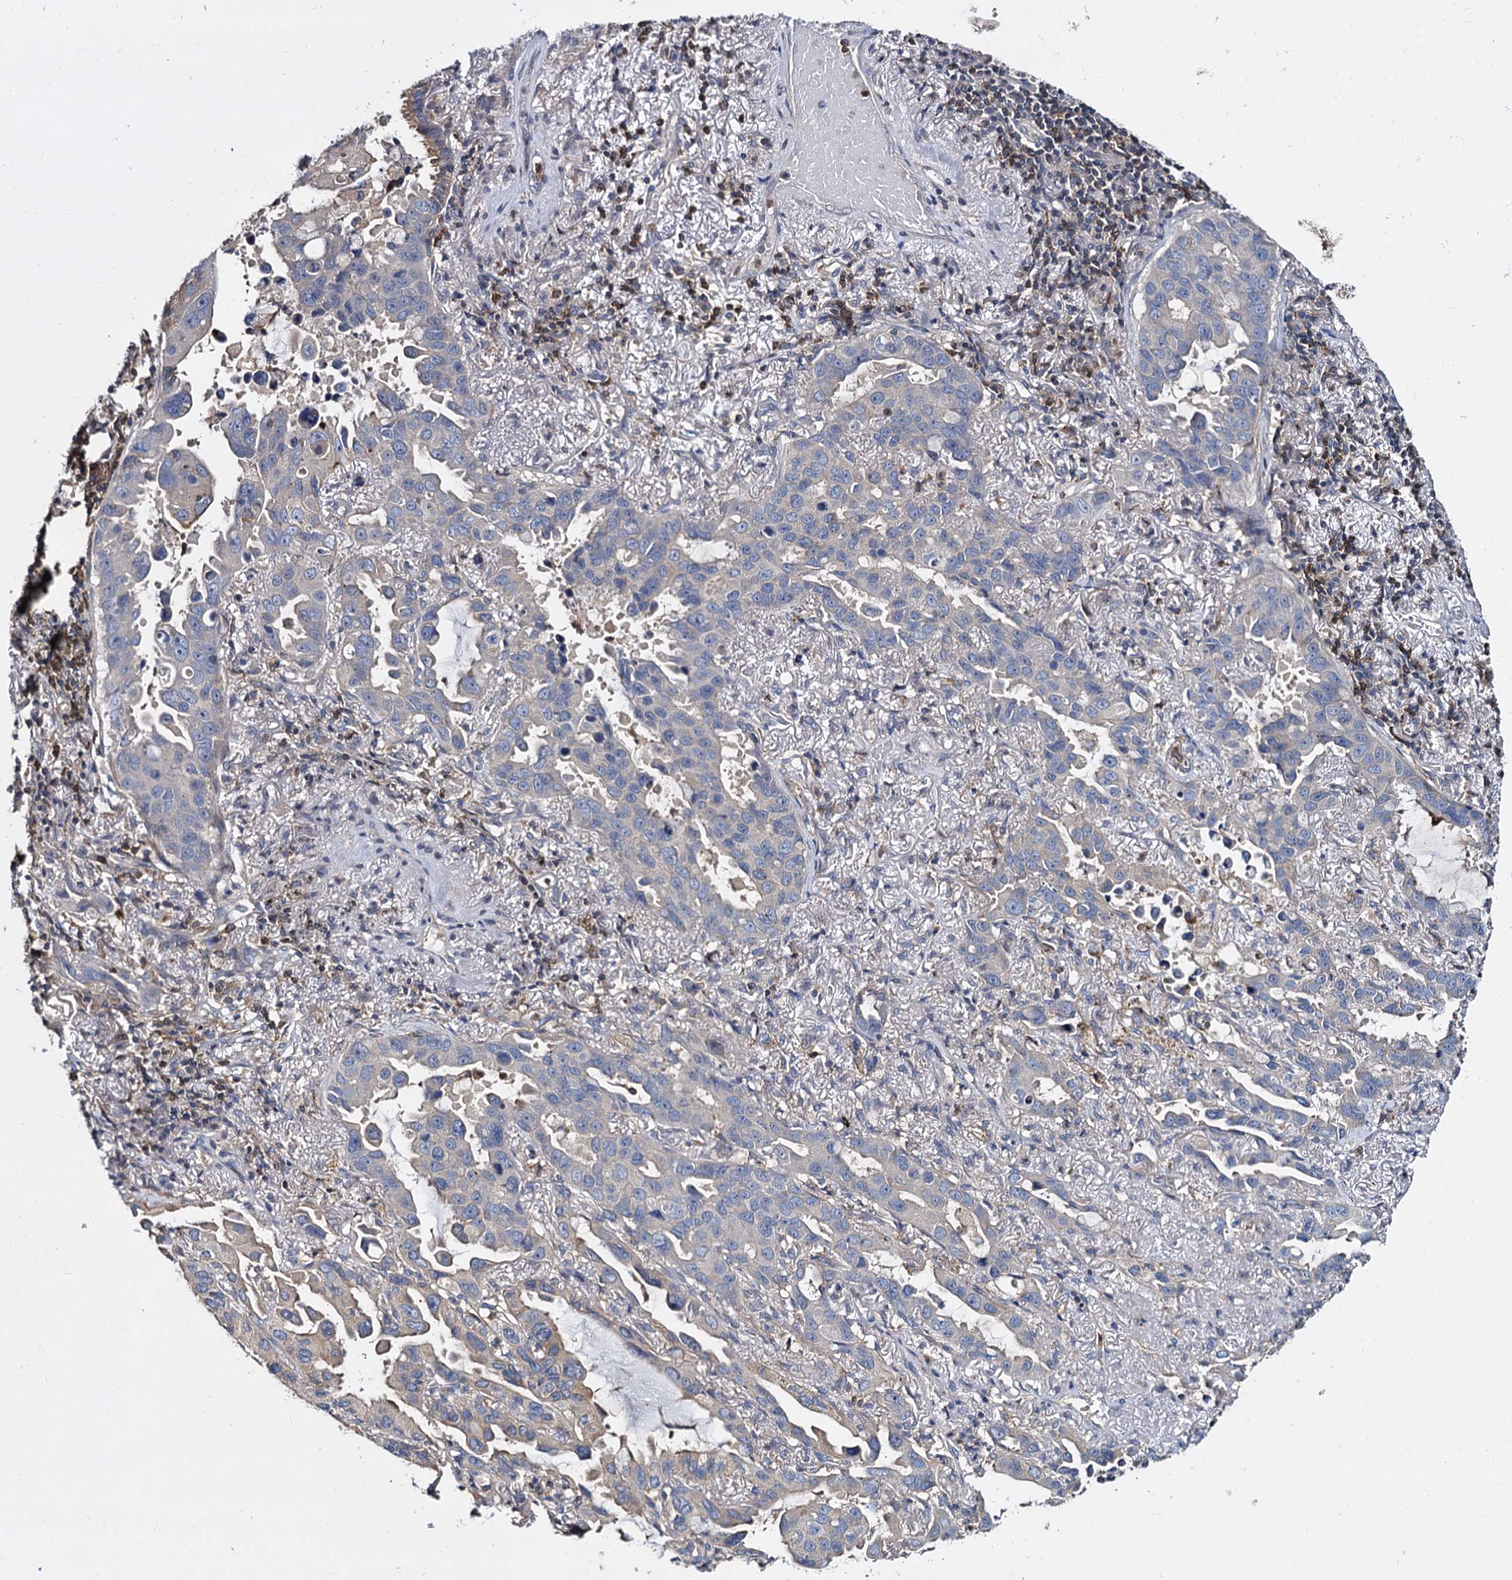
{"staining": {"intensity": "negative", "quantity": "none", "location": "none"}, "tissue": "lung cancer", "cell_type": "Tumor cells", "image_type": "cancer", "snomed": [{"axis": "morphology", "description": "Adenocarcinoma, NOS"}, {"axis": "topography", "description": "Lung"}], "caption": "A high-resolution photomicrograph shows IHC staining of lung cancer, which reveals no significant expression in tumor cells. (Immunohistochemistry, brightfield microscopy, high magnification).", "gene": "ANKRD13A", "patient": {"sex": "male", "age": 64}}